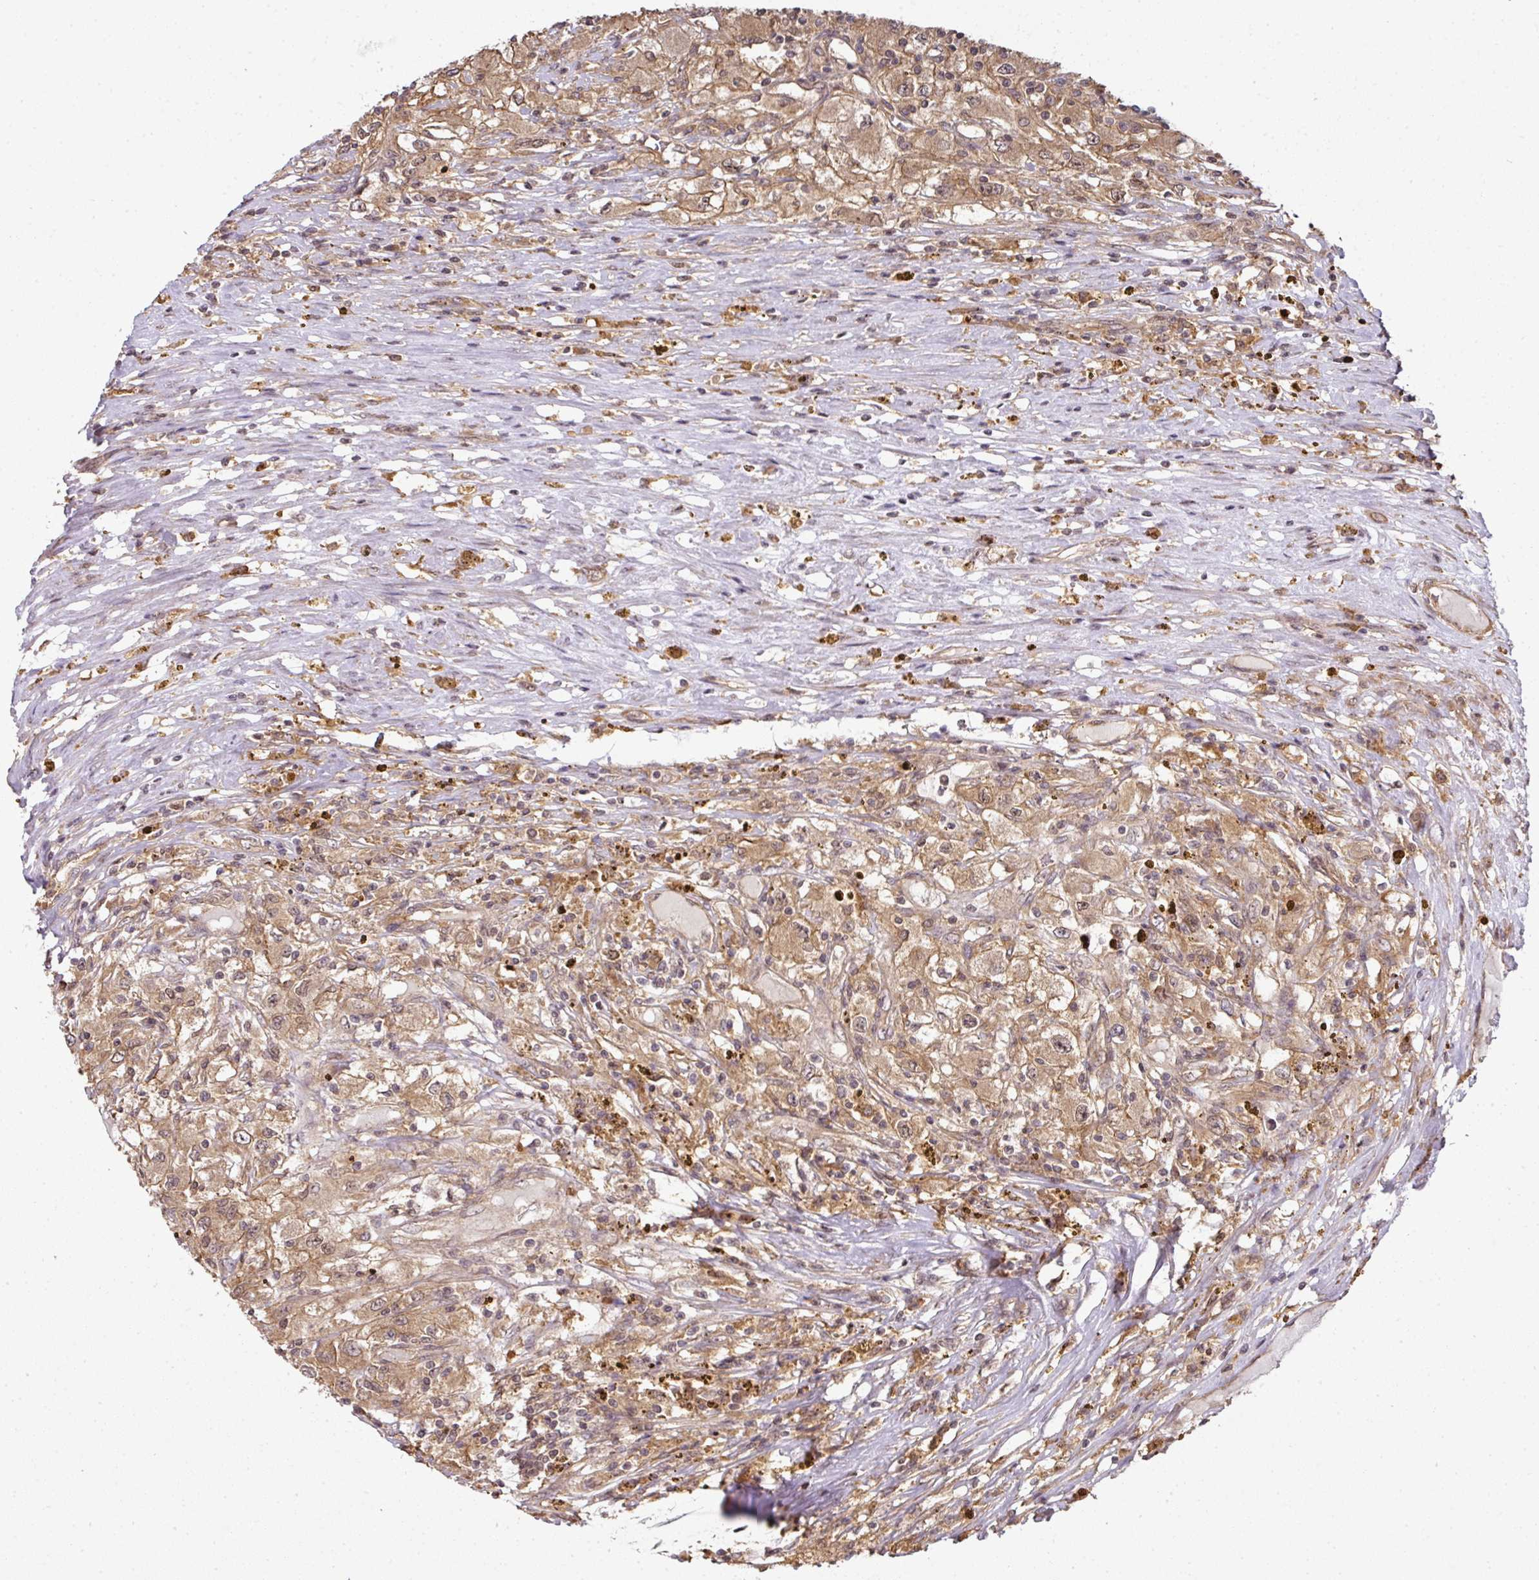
{"staining": {"intensity": "moderate", "quantity": ">75%", "location": "cytoplasmic/membranous"}, "tissue": "renal cancer", "cell_type": "Tumor cells", "image_type": "cancer", "snomed": [{"axis": "morphology", "description": "Adenocarcinoma, NOS"}, {"axis": "topography", "description": "Kidney"}], "caption": "Brown immunohistochemical staining in human adenocarcinoma (renal) exhibits moderate cytoplasmic/membranous expression in approximately >75% of tumor cells.", "gene": "ANKRD18A", "patient": {"sex": "female", "age": 67}}